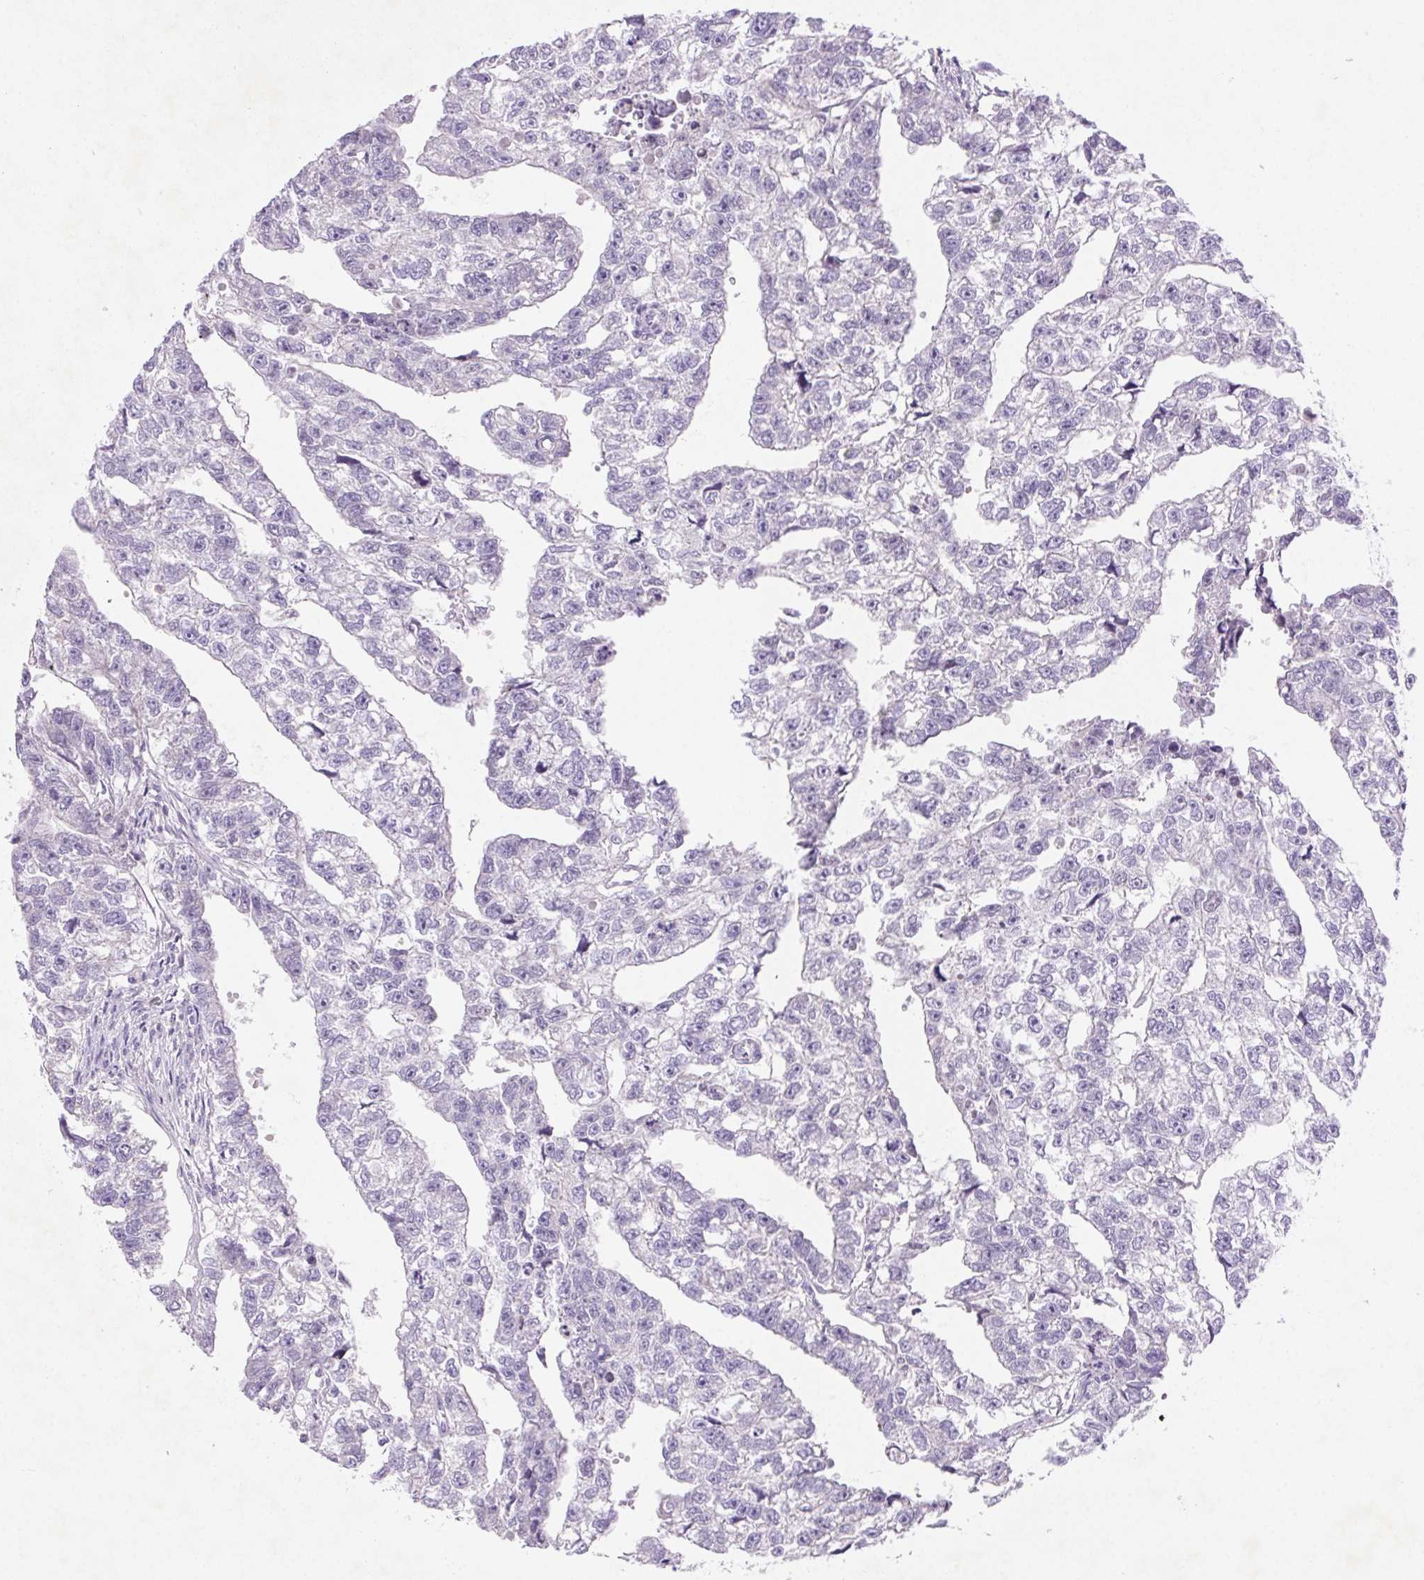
{"staining": {"intensity": "negative", "quantity": "none", "location": "none"}, "tissue": "testis cancer", "cell_type": "Tumor cells", "image_type": "cancer", "snomed": [{"axis": "morphology", "description": "Carcinoma, Embryonal, NOS"}, {"axis": "morphology", "description": "Teratoma, malignant, NOS"}, {"axis": "topography", "description": "Testis"}], "caption": "The micrograph demonstrates no staining of tumor cells in testis embryonal carcinoma.", "gene": "ARHGAP11B", "patient": {"sex": "male", "age": 44}}